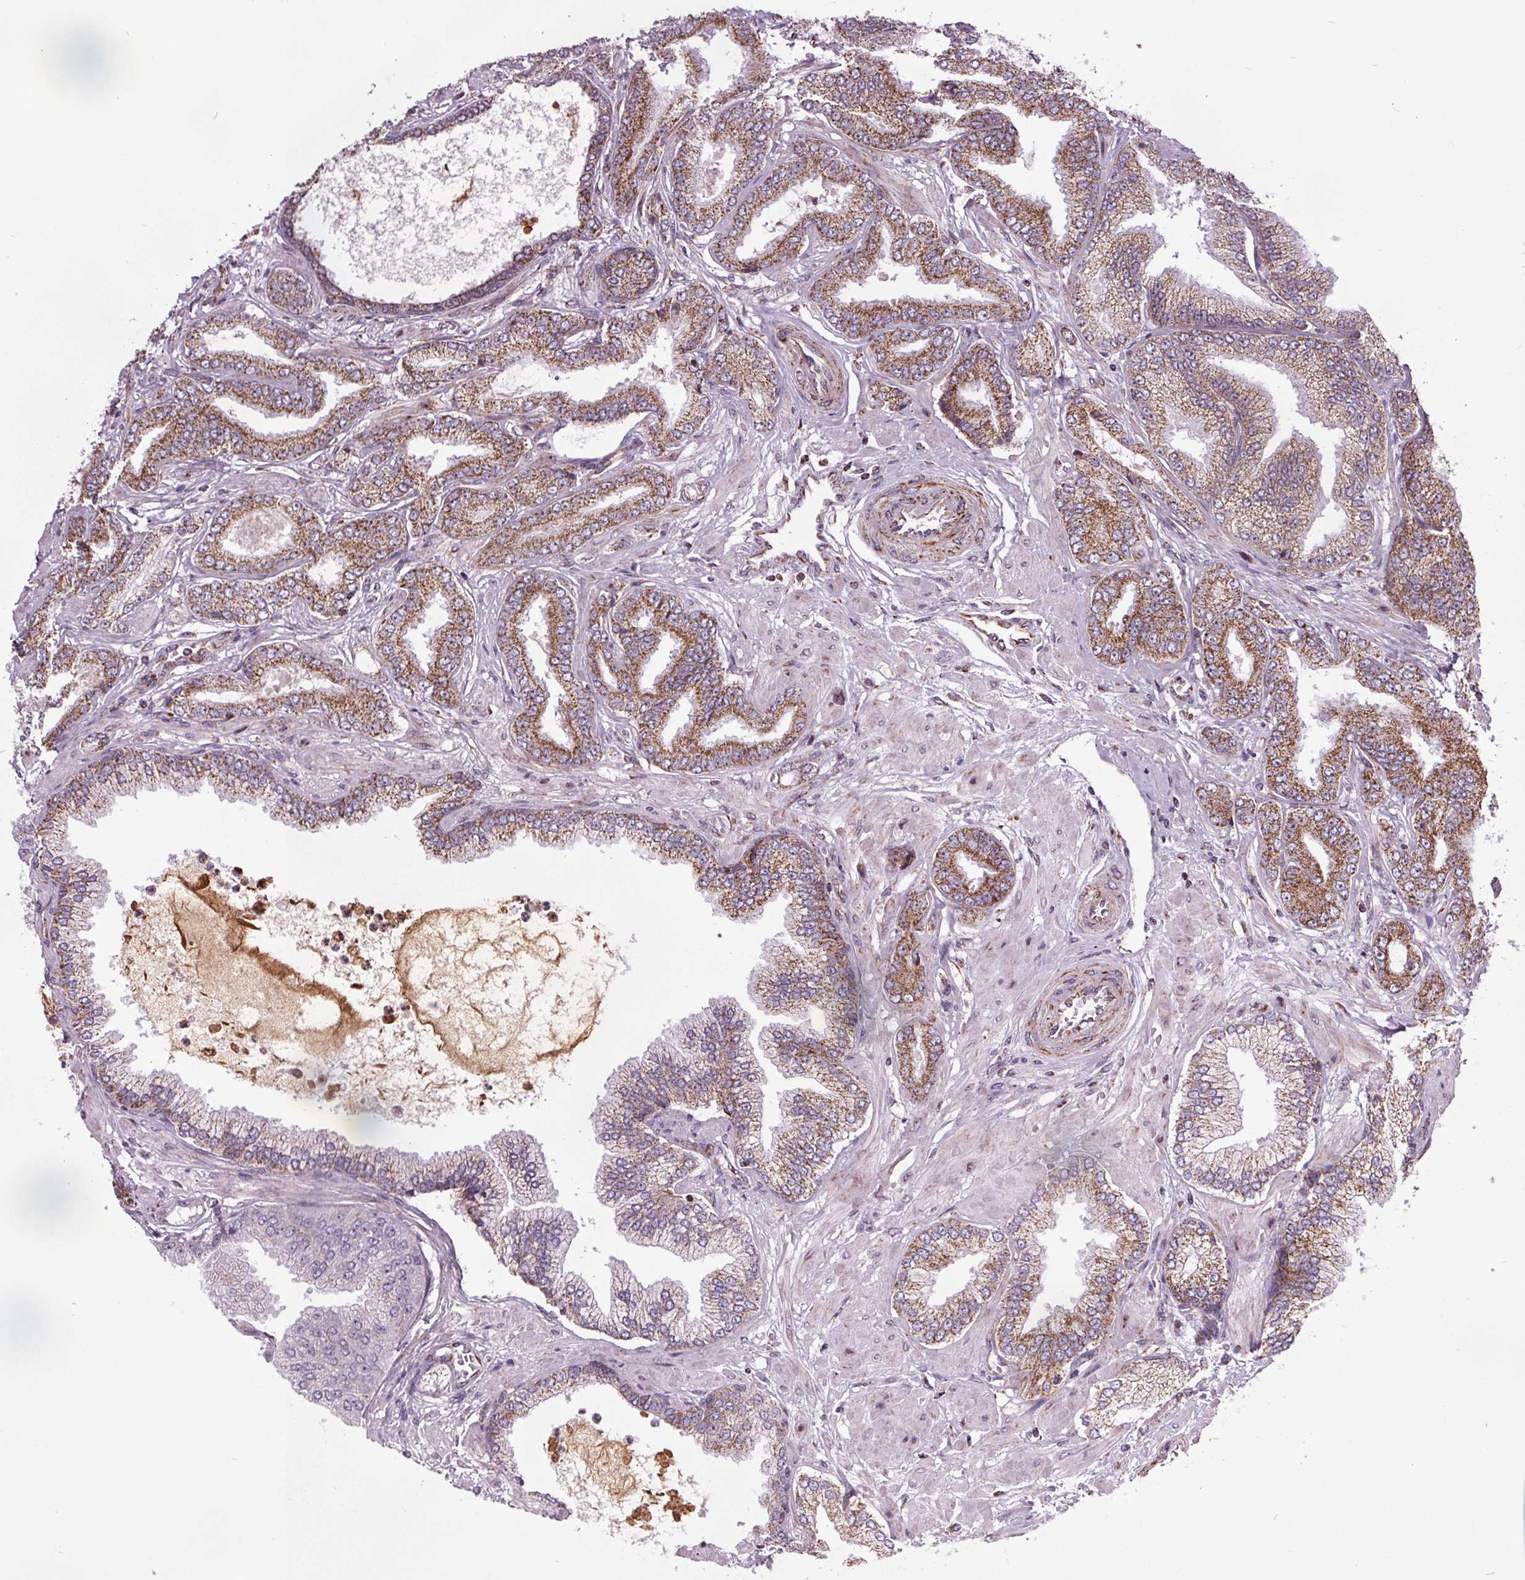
{"staining": {"intensity": "moderate", "quantity": ">75%", "location": "cytoplasmic/membranous"}, "tissue": "prostate cancer", "cell_type": "Tumor cells", "image_type": "cancer", "snomed": [{"axis": "morphology", "description": "Adenocarcinoma, Low grade"}, {"axis": "topography", "description": "Prostate"}], "caption": "Protein staining exhibits moderate cytoplasmic/membranous staining in approximately >75% of tumor cells in prostate cancer (adenocarcinoma (low-grade)).", "gene": "NDUFS6", "patient": {"sex": "male", "age": 55}}